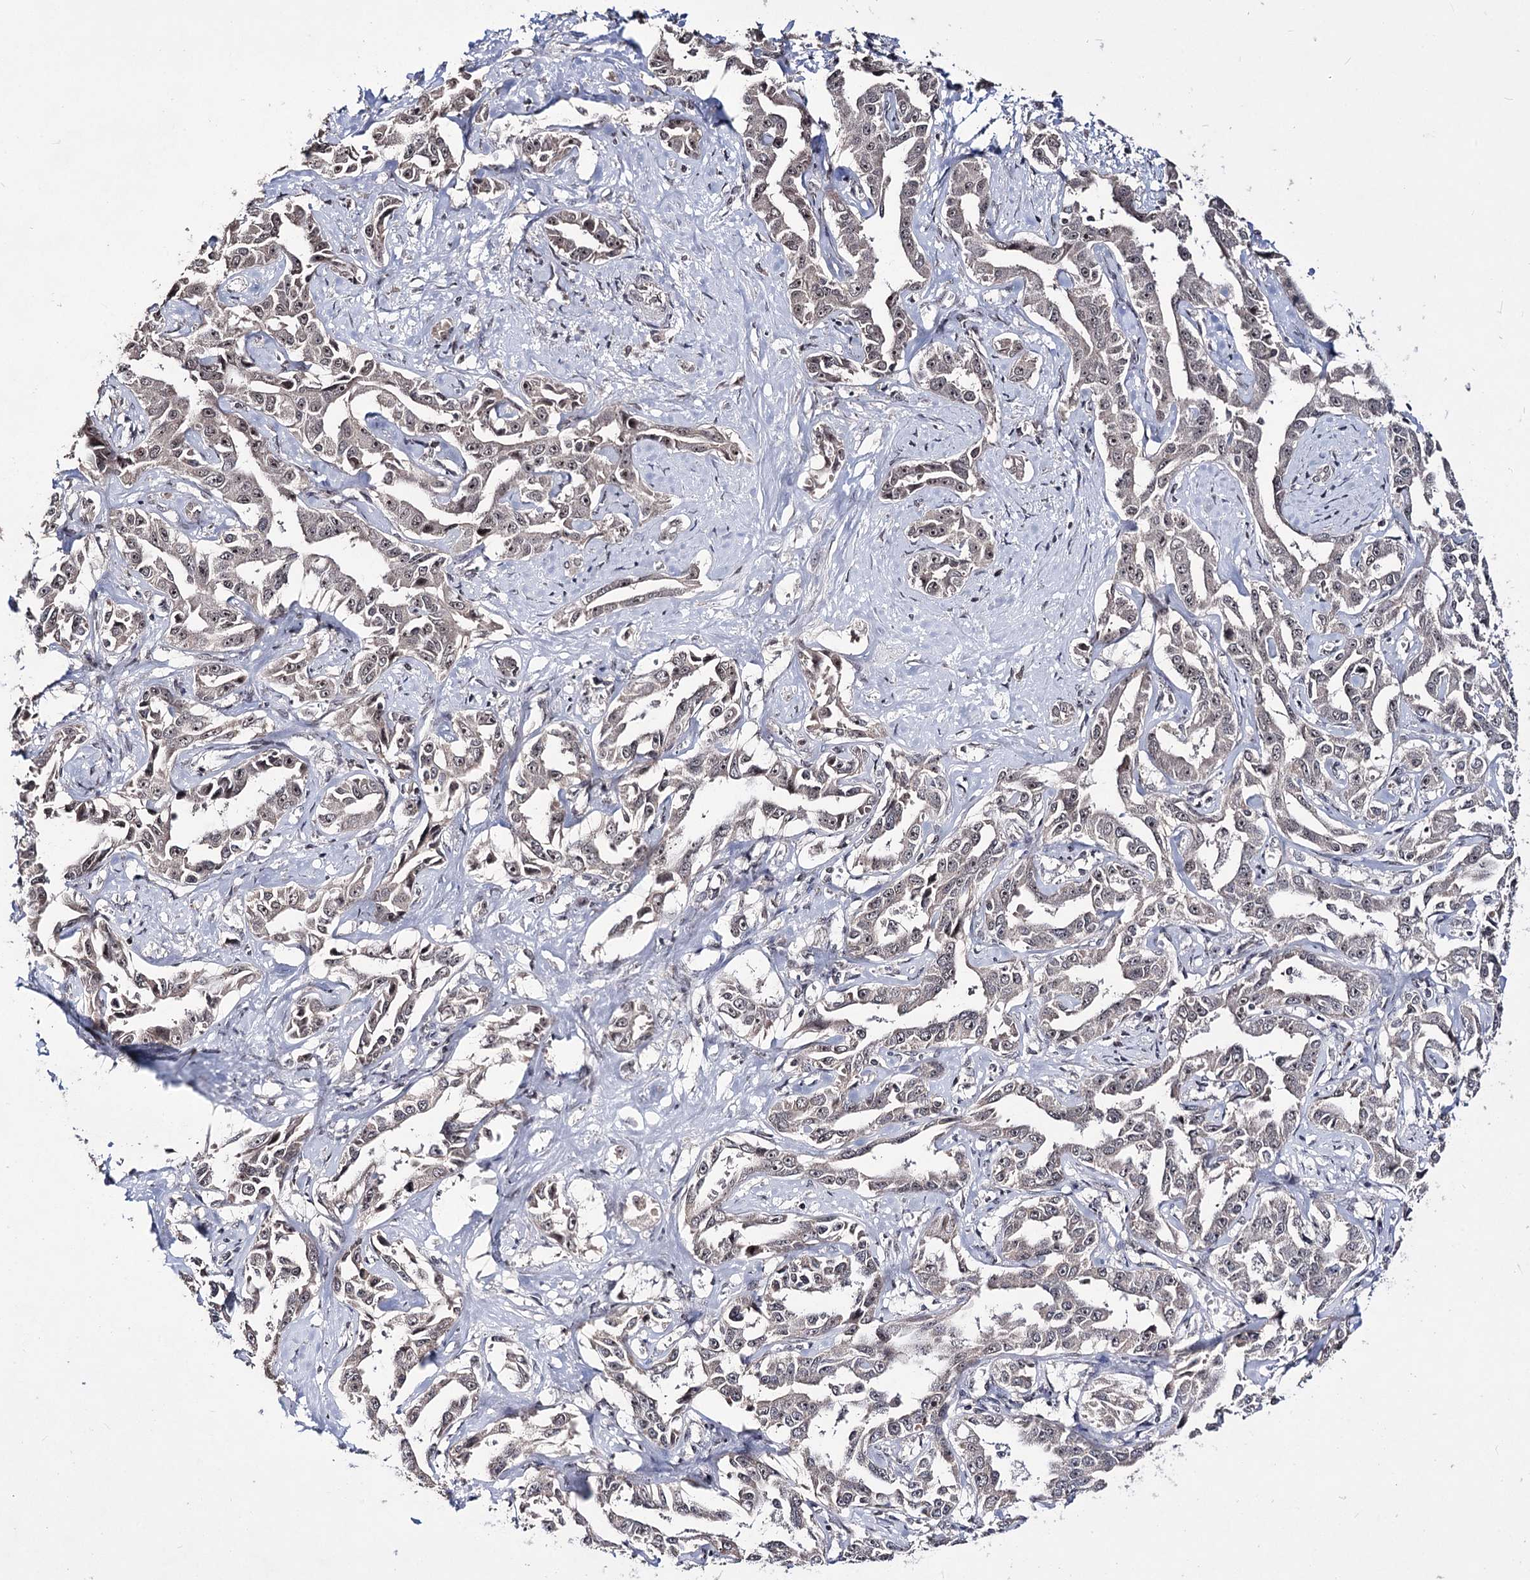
{"staining": {"intensity": "weak", "quantity": "25%-75%", "location": "nuclear"}, "tissue": "liver cancer", "cell_type": "Tumor cells", "image_type": "cancer", "snomed": [{"axis": "morphology", "description": "Cholangiocarcinoma"}, {"axis": "topography", "description": "Liver"}], "caption": "Tumor cells reveal low levels of weak nuclear positivity in about 25%-75% of cells in liver cancer.", "gene": "VGLL4", "patient": {"sex": "male", "age": 59}}